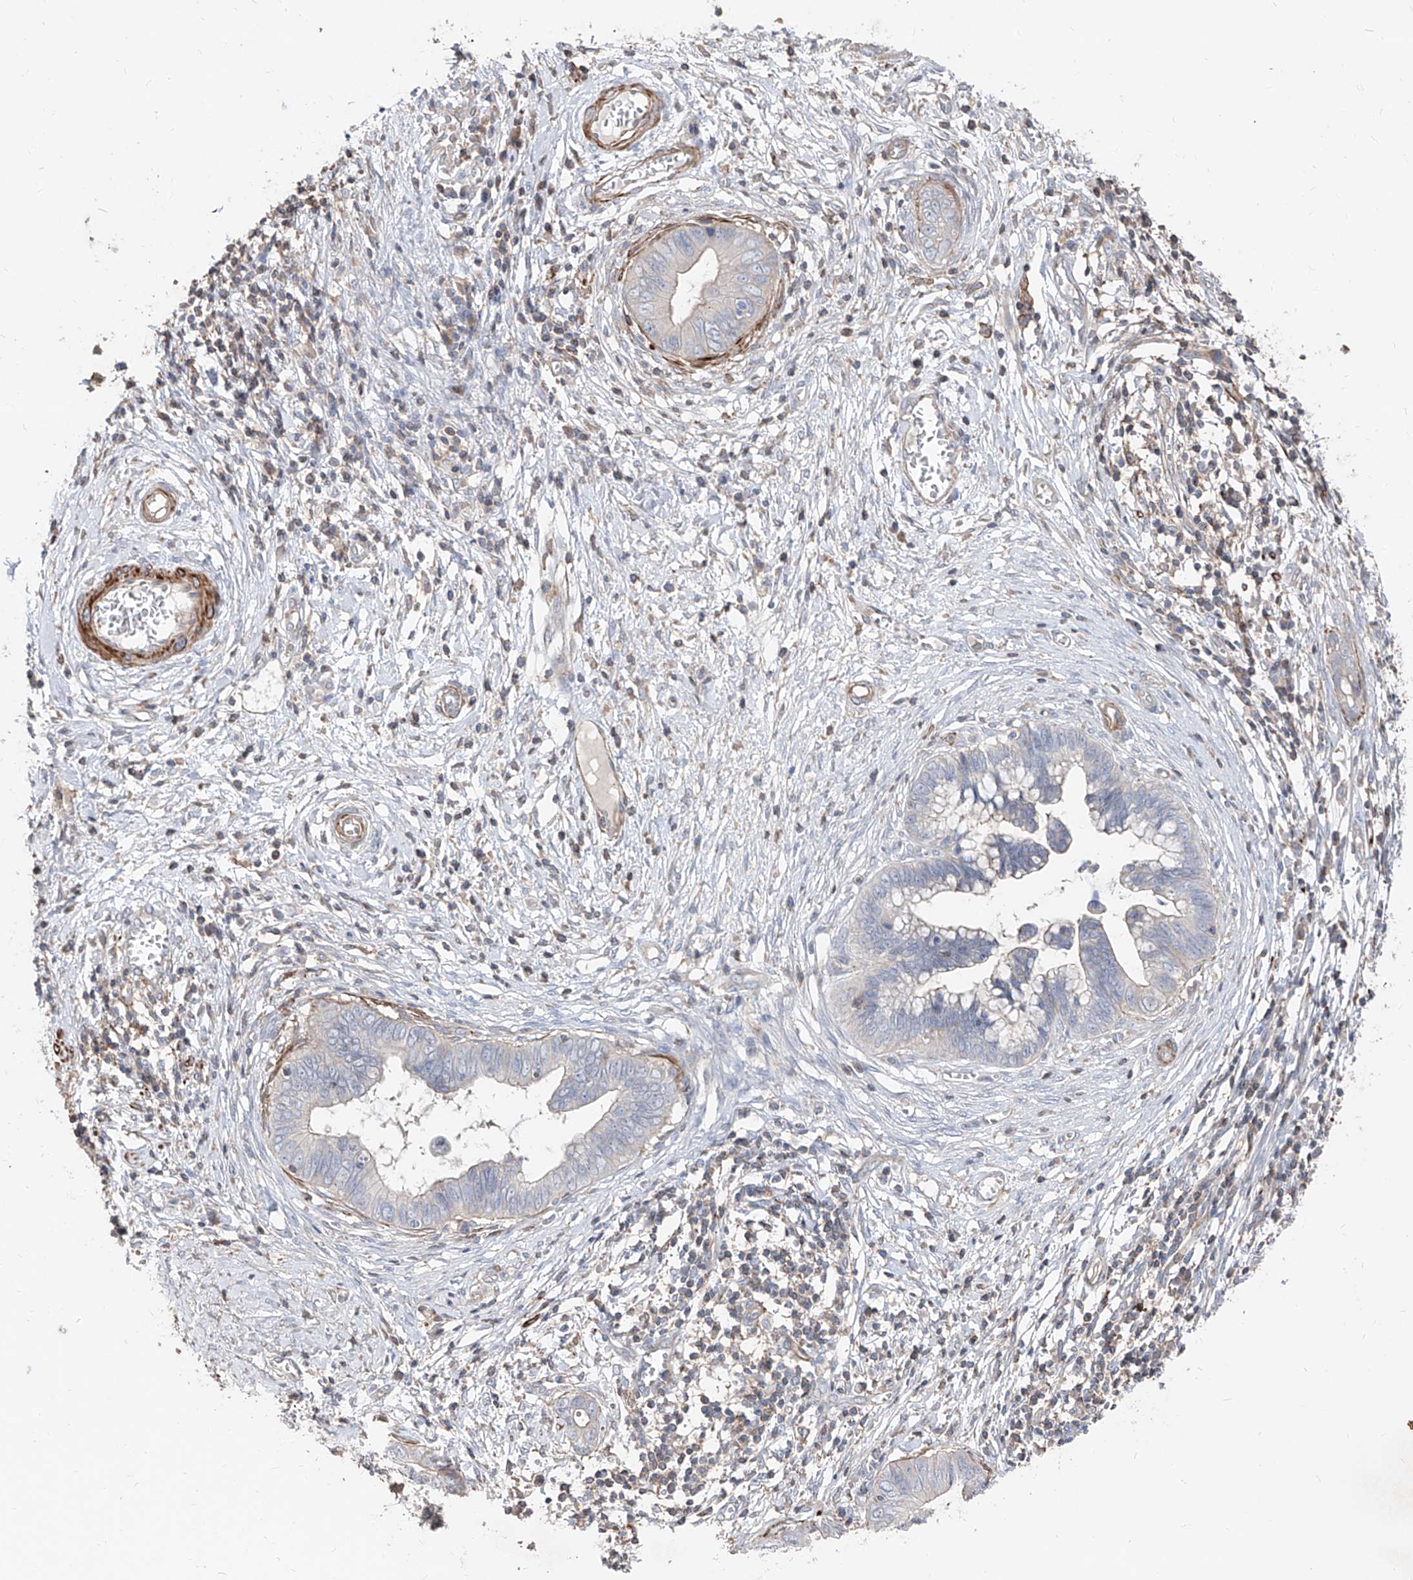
{"staining": {"intensity": "moderate", "quantity": "<25%", "location": "cytoplasmic/membranous"}, "tissue": "cervical cancer", "cell_type": "Tumor cells", "image_type": "cancer", "snomed": [{"axis": "morphology", "description": "Adenocarcinoma, NOS"}, {"axis": "topography", "description": "Cervix"}], "caption": "A brown stain highlights moderate cytoplasmic/membranous expression of a protein in adenocarcinoma (cervical) tumor cells.", "gene": "UFD1", "patient": {"sex": "female", "age": 44}}